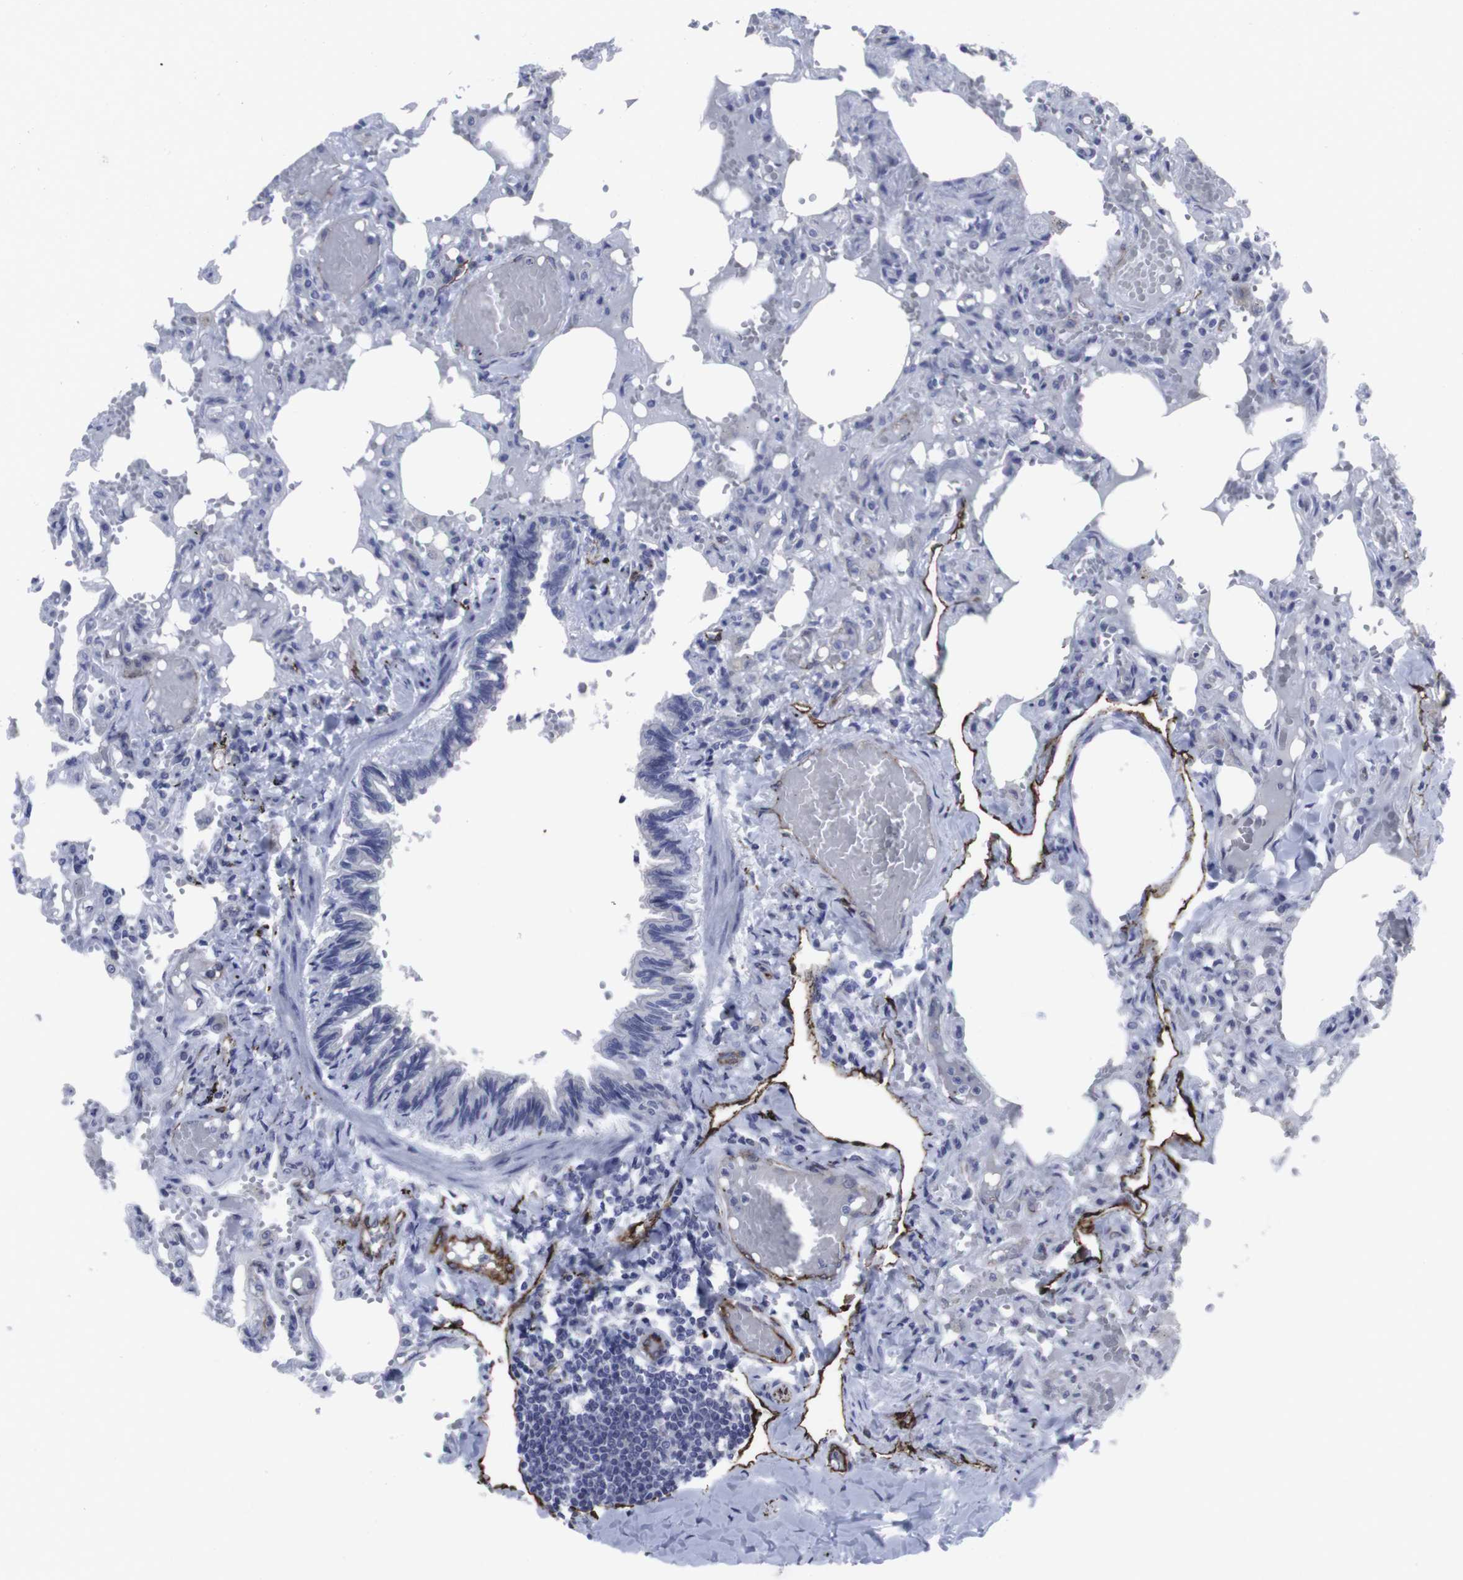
{"staining": {"intensity": "negative", "quantity": "none", "location": "none"}, "tissue": "lung", "cell_type": "Alveolar cells", "image_type": "normal", "snomed": [{"axis": "morphology", "description": "Normal tissue, NOS"}, {"axis": "topography", "description": "Lung"}], "caption": "This is a photomicrograph of immunohistochemistry staining of normal lung, which shows no expression in alveolar cells.", "gene": "SNCG", "patient": {"sex": "male", "age": 21}}